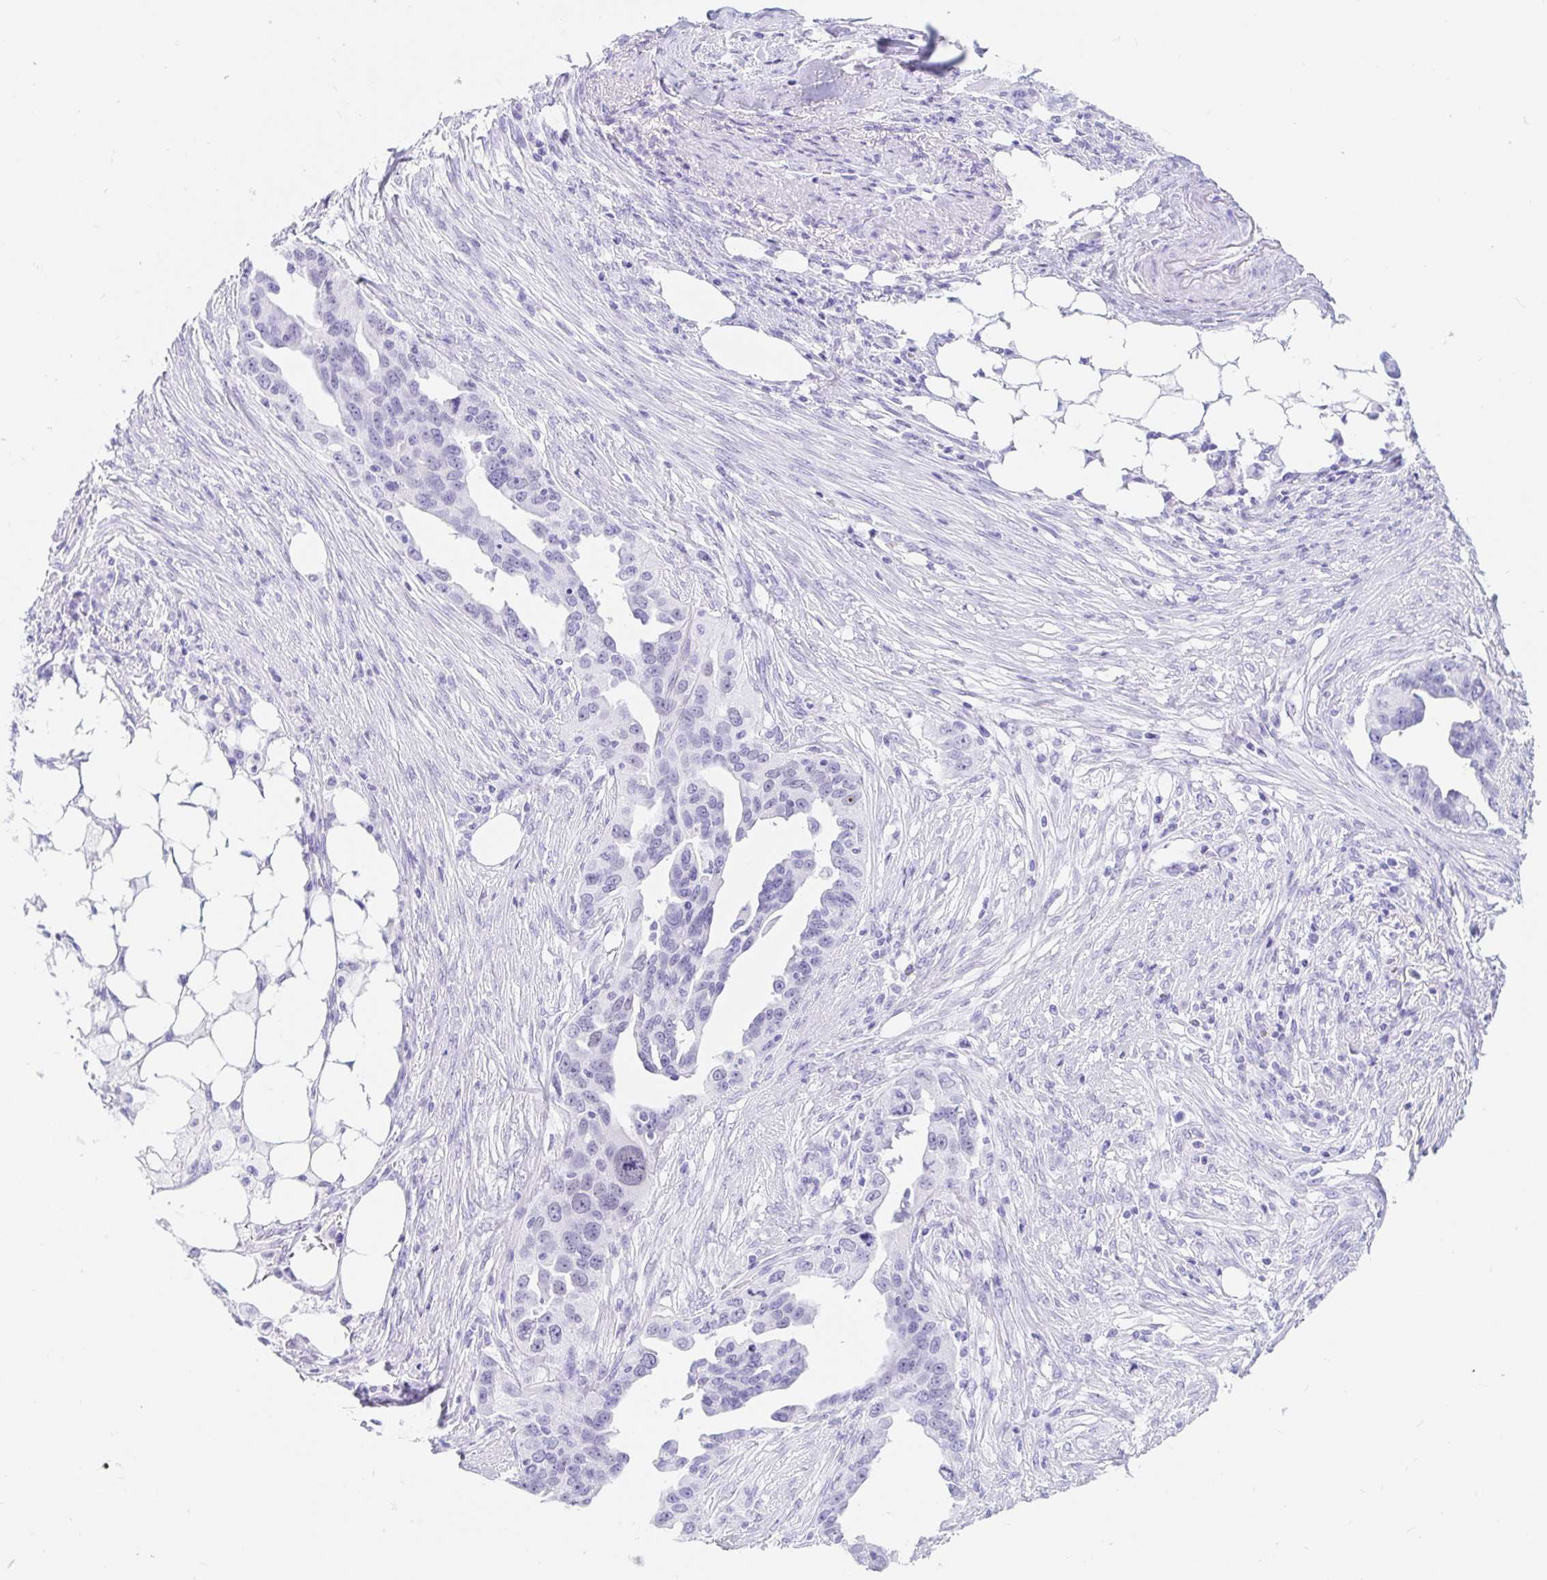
{"staining": {"intensity": "negative", "quantity": "none", "location": "none"}, "tissue": "ovarian cancer", "cell_type": "Tumor cells", "image_type": "cancer", "snomed": [{"axis": "morphology", "description": "Carcinoma, endometroid"}, {"axis": "morphology", "description": "Cystadenocarcinoma, serous, NOS"}, {"axis": "topography", "description": "Ovary"}], "caption": "This is an immunohistochemistry image of ovarian cancer (endometroid carcinoma). There is no staining in tumor cells.", "gene": "OR6T1", "patient": {"sex": "female", "age": 45}}